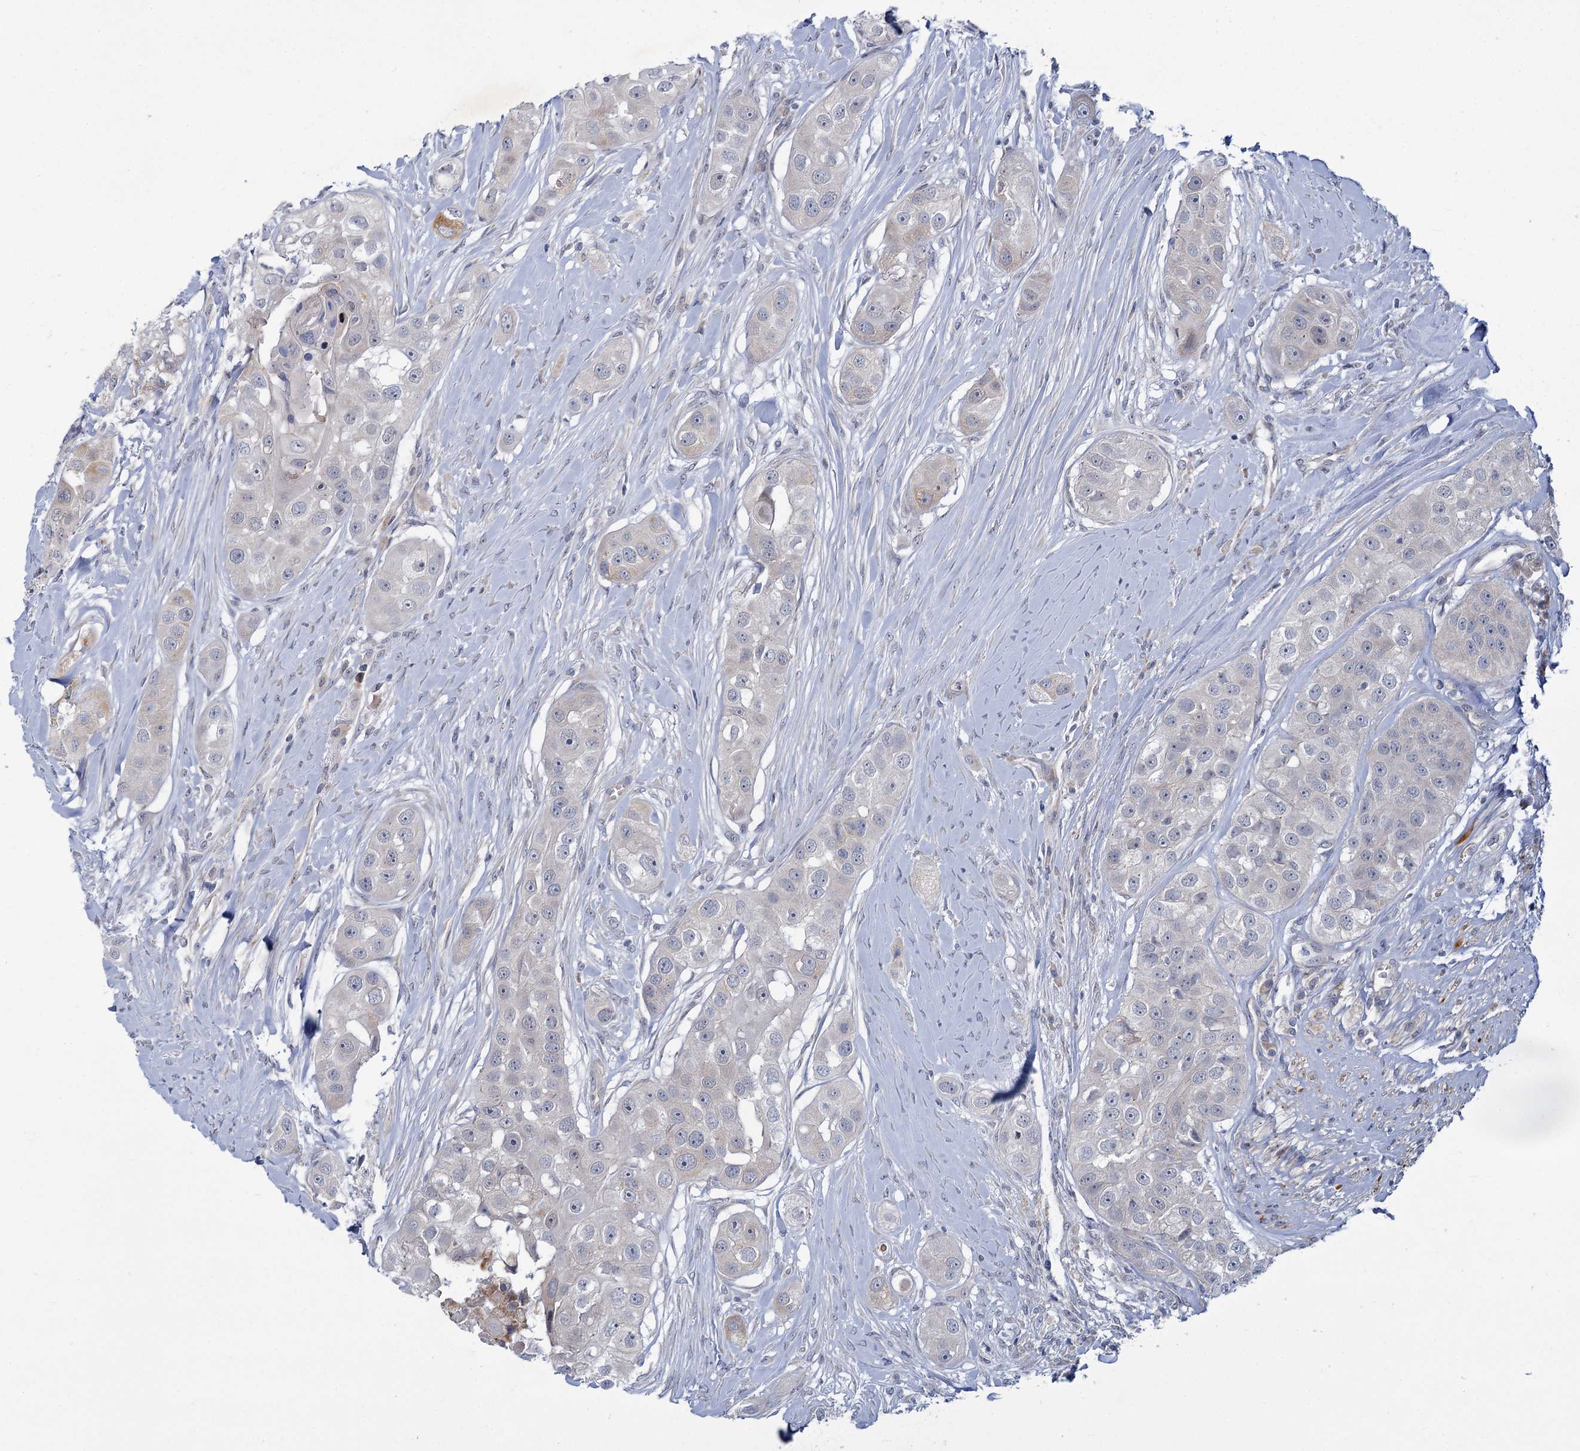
{"staining": {"intensity": "negative", "quantity": "none", "location": "none"}, "tissue": "head and neck cancer", "cell_type": "Tumor cells", "image_type": "cancer", "snomed": [{"axis": "morphology", "description": "Normal tissue, NOS"}, {"axis": "morphology", "description": "Squamous cell carcinoma, NOS"}, {"axis": "topography", "description": "Skeletal muscle"}, {"axis": "topography", "description": "Head-Neck"}], "caption": "Tumor cells are negative for protein expression in human head and neck cancer (squamous cell carcinoma). Brightfield microscopy of IHC stained with DAB (3,3'-diaminobenzidine) (brown) and hematoxylin (blue), captured at high magnification.", "gene": "MBLAC2", "patient": {"sex": "male", "age": 51}}